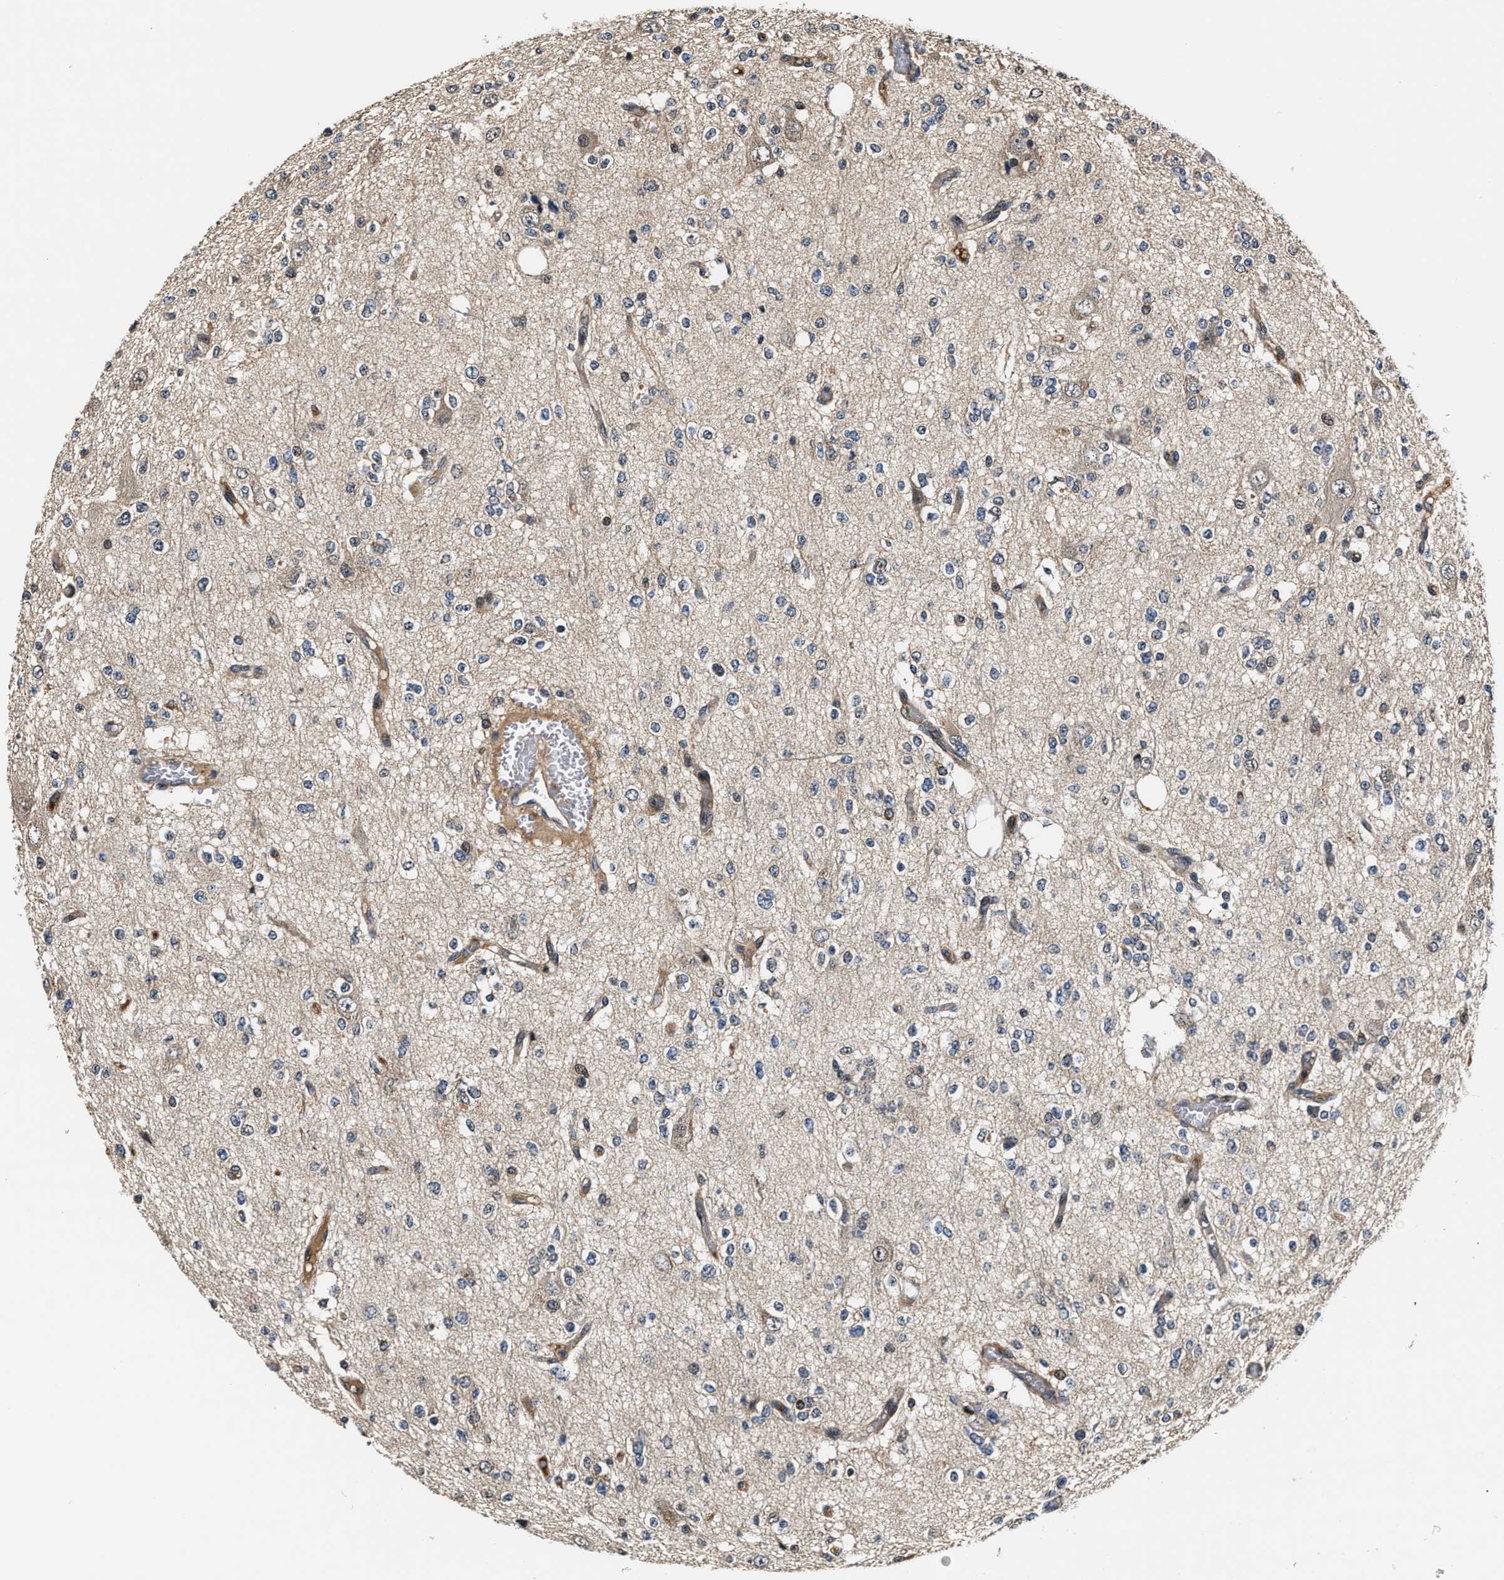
{"staining": {"intensity": "weak", "quantity": "<25%", "location": "cytoplasmic/membranous"}, "tissue": "glioma", "cell_type": "Tumor cells", "image_type": "cancer", "snomed": [{"axis": "morphology", "description": "Glioma, malignant, Low grade"}, {"axis": "topography", "description": "Brain"}], "caption": "Immunohistochemistry image of neoplastic tissue: glioma stained with DAB demonstrates no significant protein positivity in tumor cells.", "gene": "TUT7", "patient": {"sex": "male", "age": 38}}